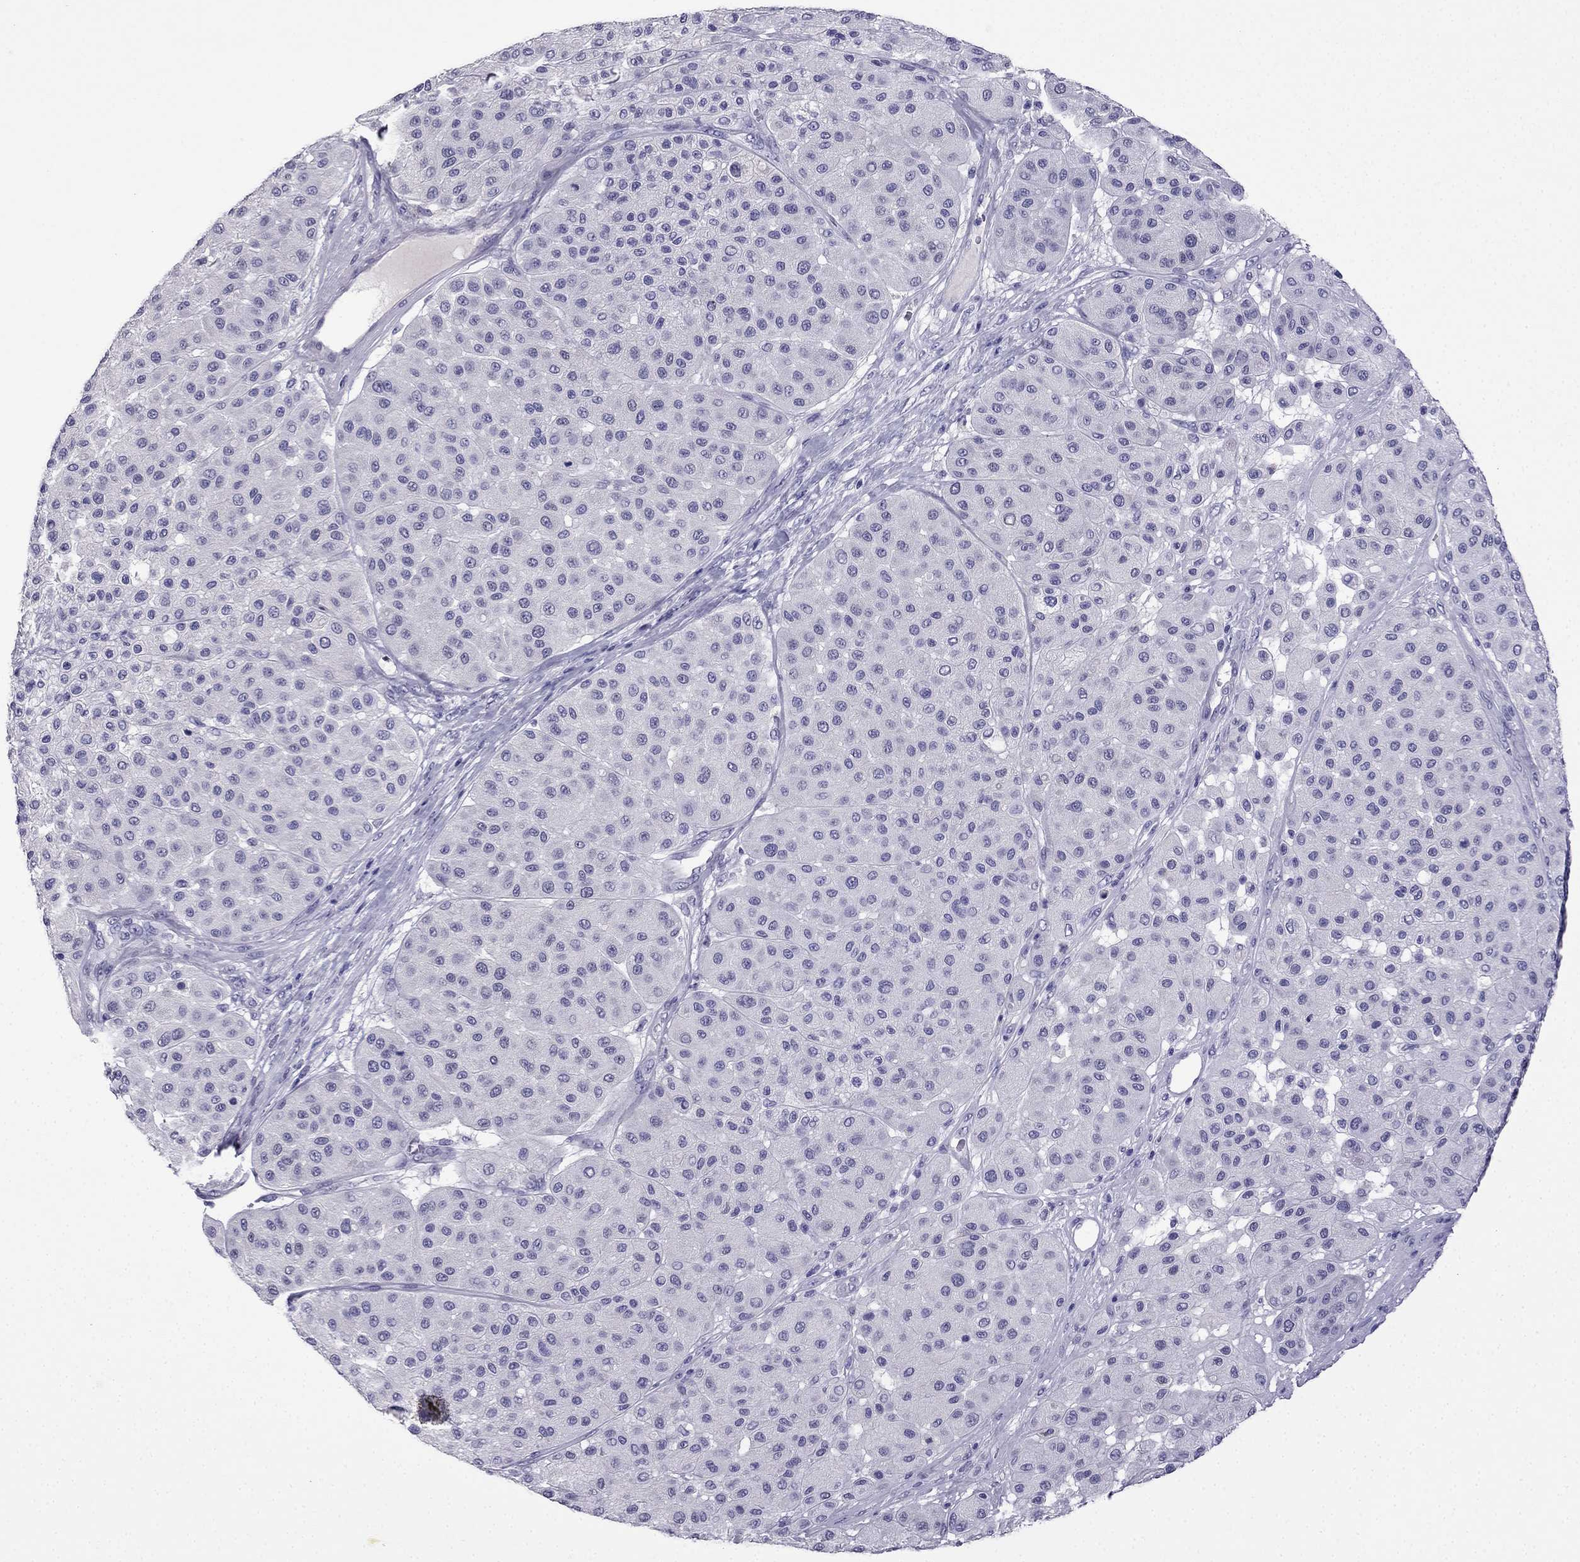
{"staining": {"intensity": "negative", "quantity": "none", "location": "none"}, "tissue": "melanoma", "cell_type": "Tumor cells", "image_type": "cancer", "snomed": [{"axis": "morphology", "description": "Malignant melanoma, Metastatic site"}, {"axis": "topography", "description": "Smooth muscle"}], "caption": "Melanoma stained for a protein using immunohistochemistry displays no positivity tumor cells.", "gene": "CDHR4", "patient": {"sex": "male", "age": 41}}